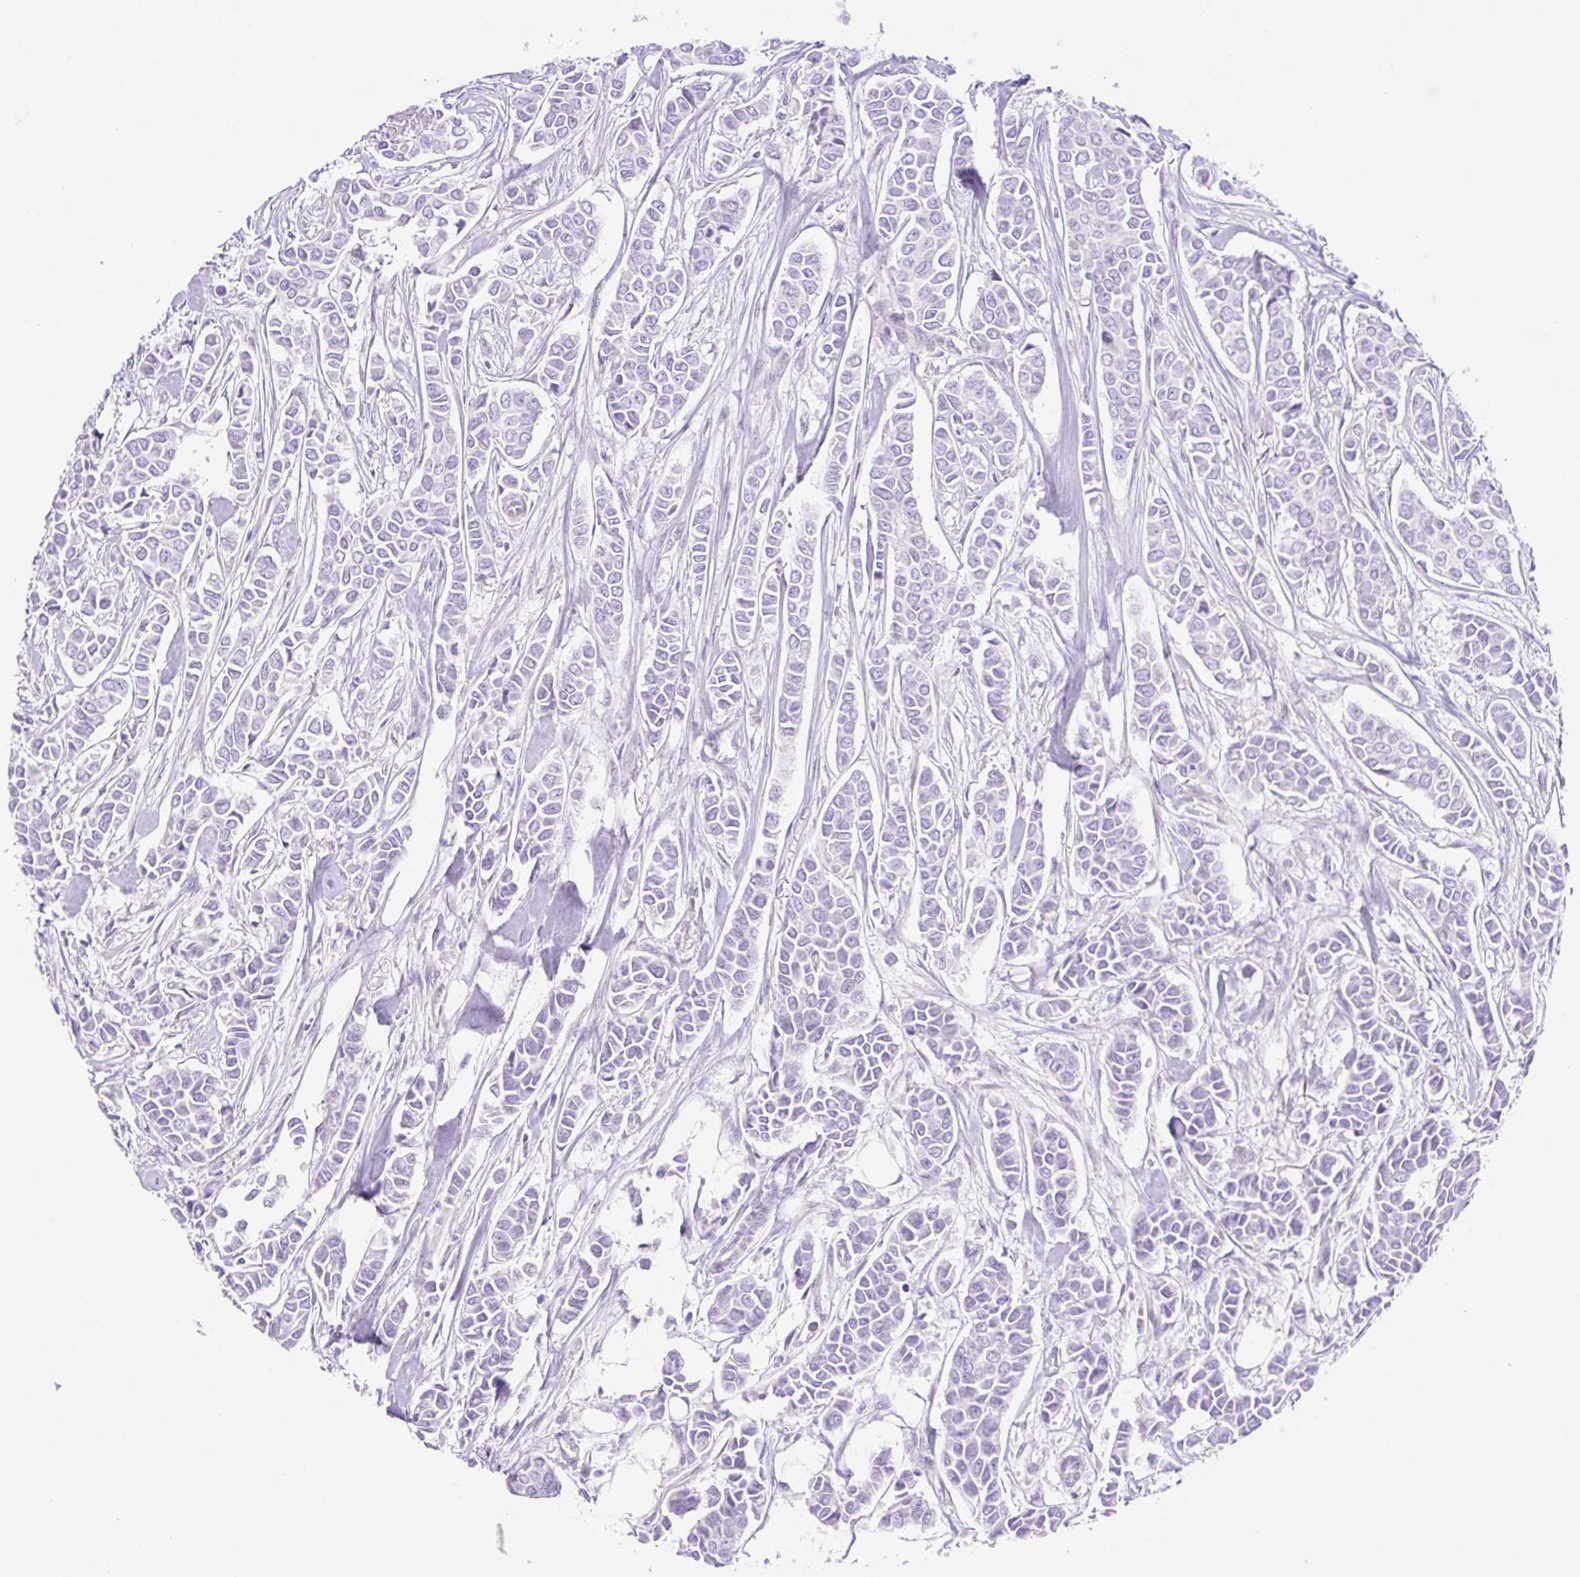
{"staining": {"intensity": "negative", "quantity": "none", "location": "none"}, "tissue": "breast cancer", "cell_type": "Tumor cells", "image_type": "cancer", "snomed": [{"axis": "morphology", "description": "Duct carcinoma"}, {"axis": "topography", "description": "Breast"}], "caption": "DAB (3,3'-diaminobenzidine) immunohistochemical staining of breast cancer (invasive ductal carcinoma) exhibits no significant staining in tumor cells.", "gene": "CAMK2B", "patient": {"sex": "female", "age": 84}}